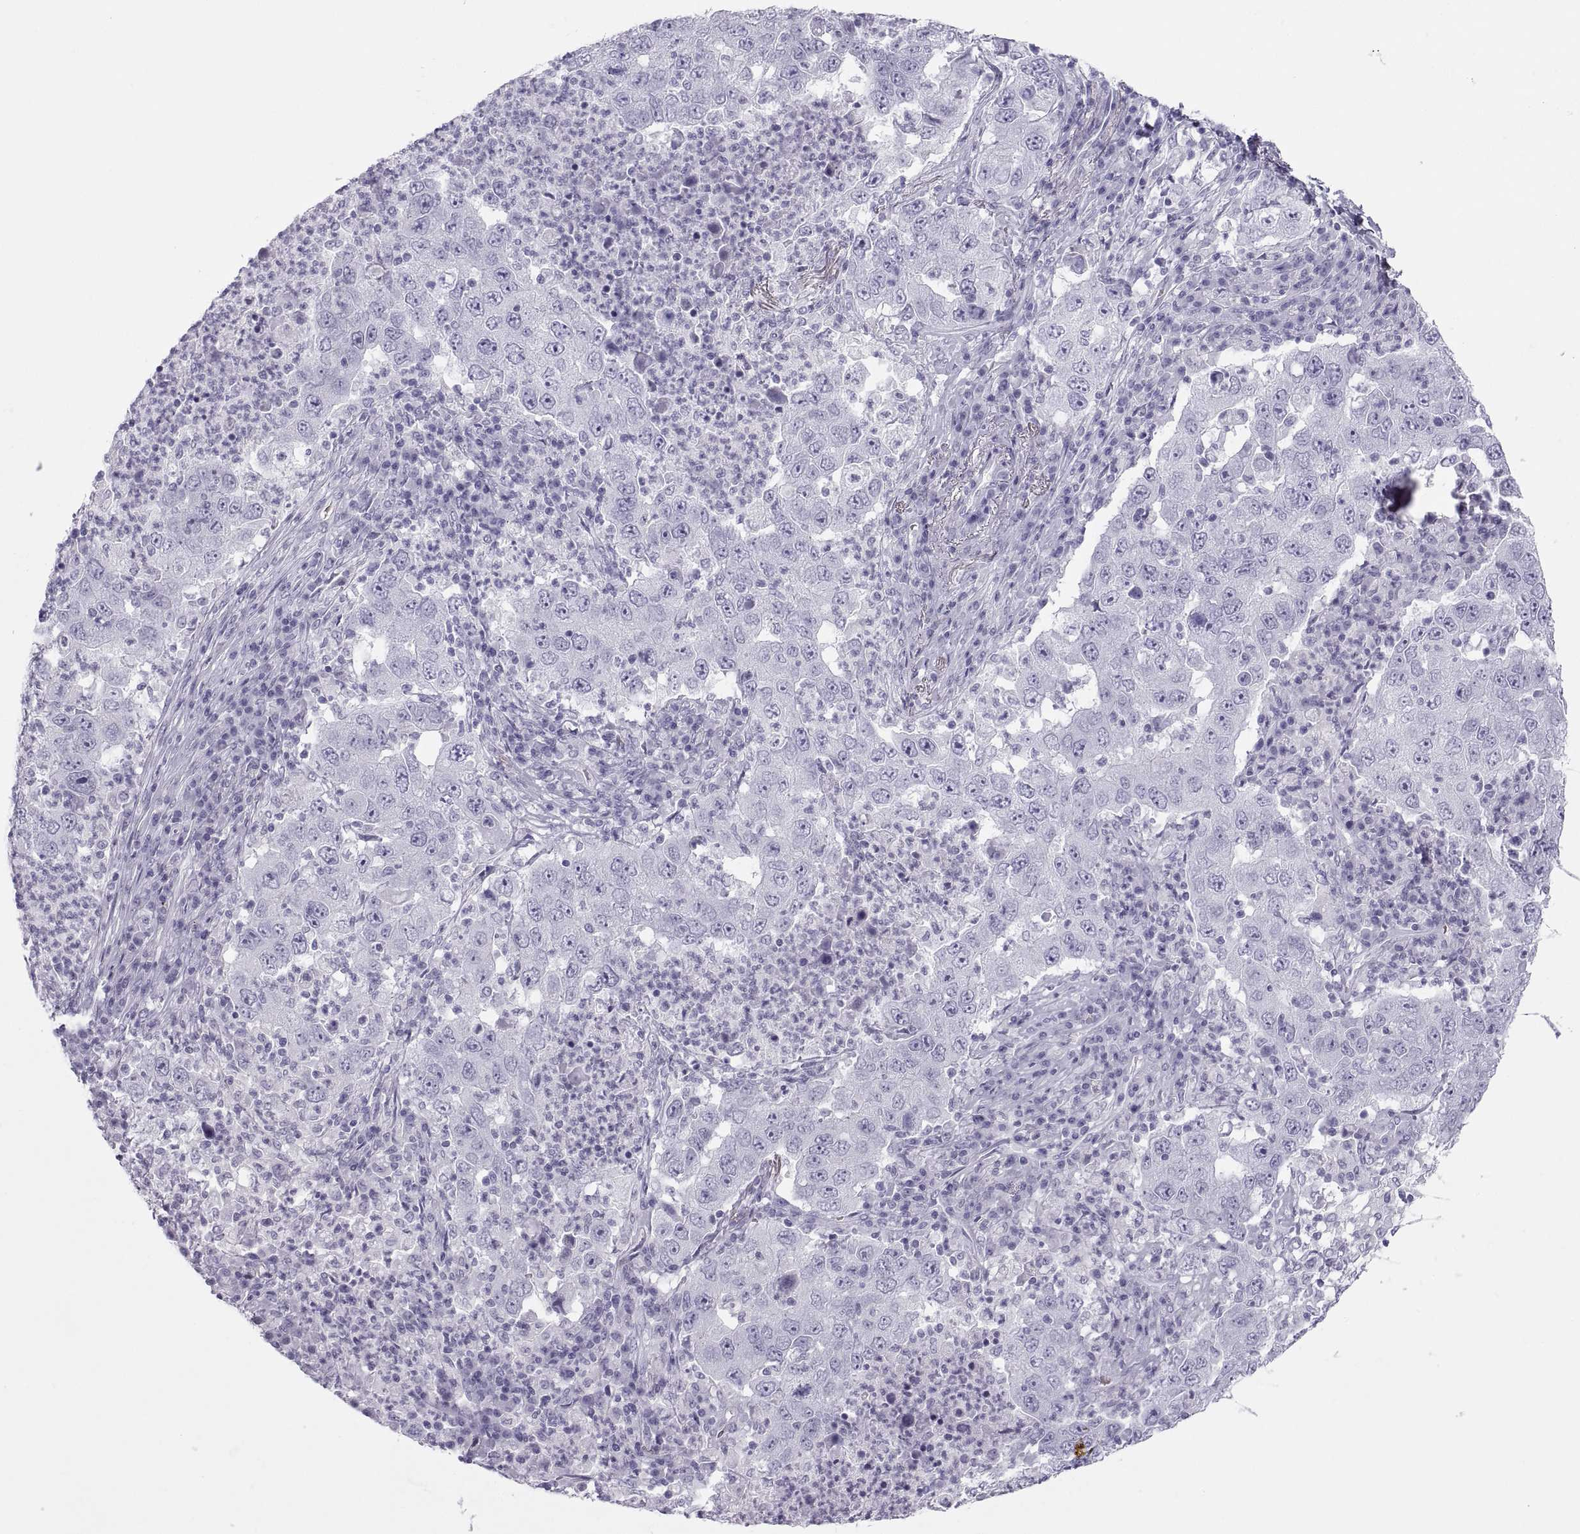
{"staining": {"intensity": "negative", "quantity": "none", "location": "none"}, "tissue": "lung cancer", "cell_type": "Tumor cells", "image_type": "cancer", "snomed": [{"axis": "morphology", "description": "Adenocarcinoma, NOS"}, {"axis": "topography", "description": "Lung"}], "caption": "Lung cancer (adenocarcinoma) stained for a protein using immunohistochemistry demonstrates no staining tumor cells.", "gene": "SEMG1", "patient": {"sex": "male", "age": 73}}